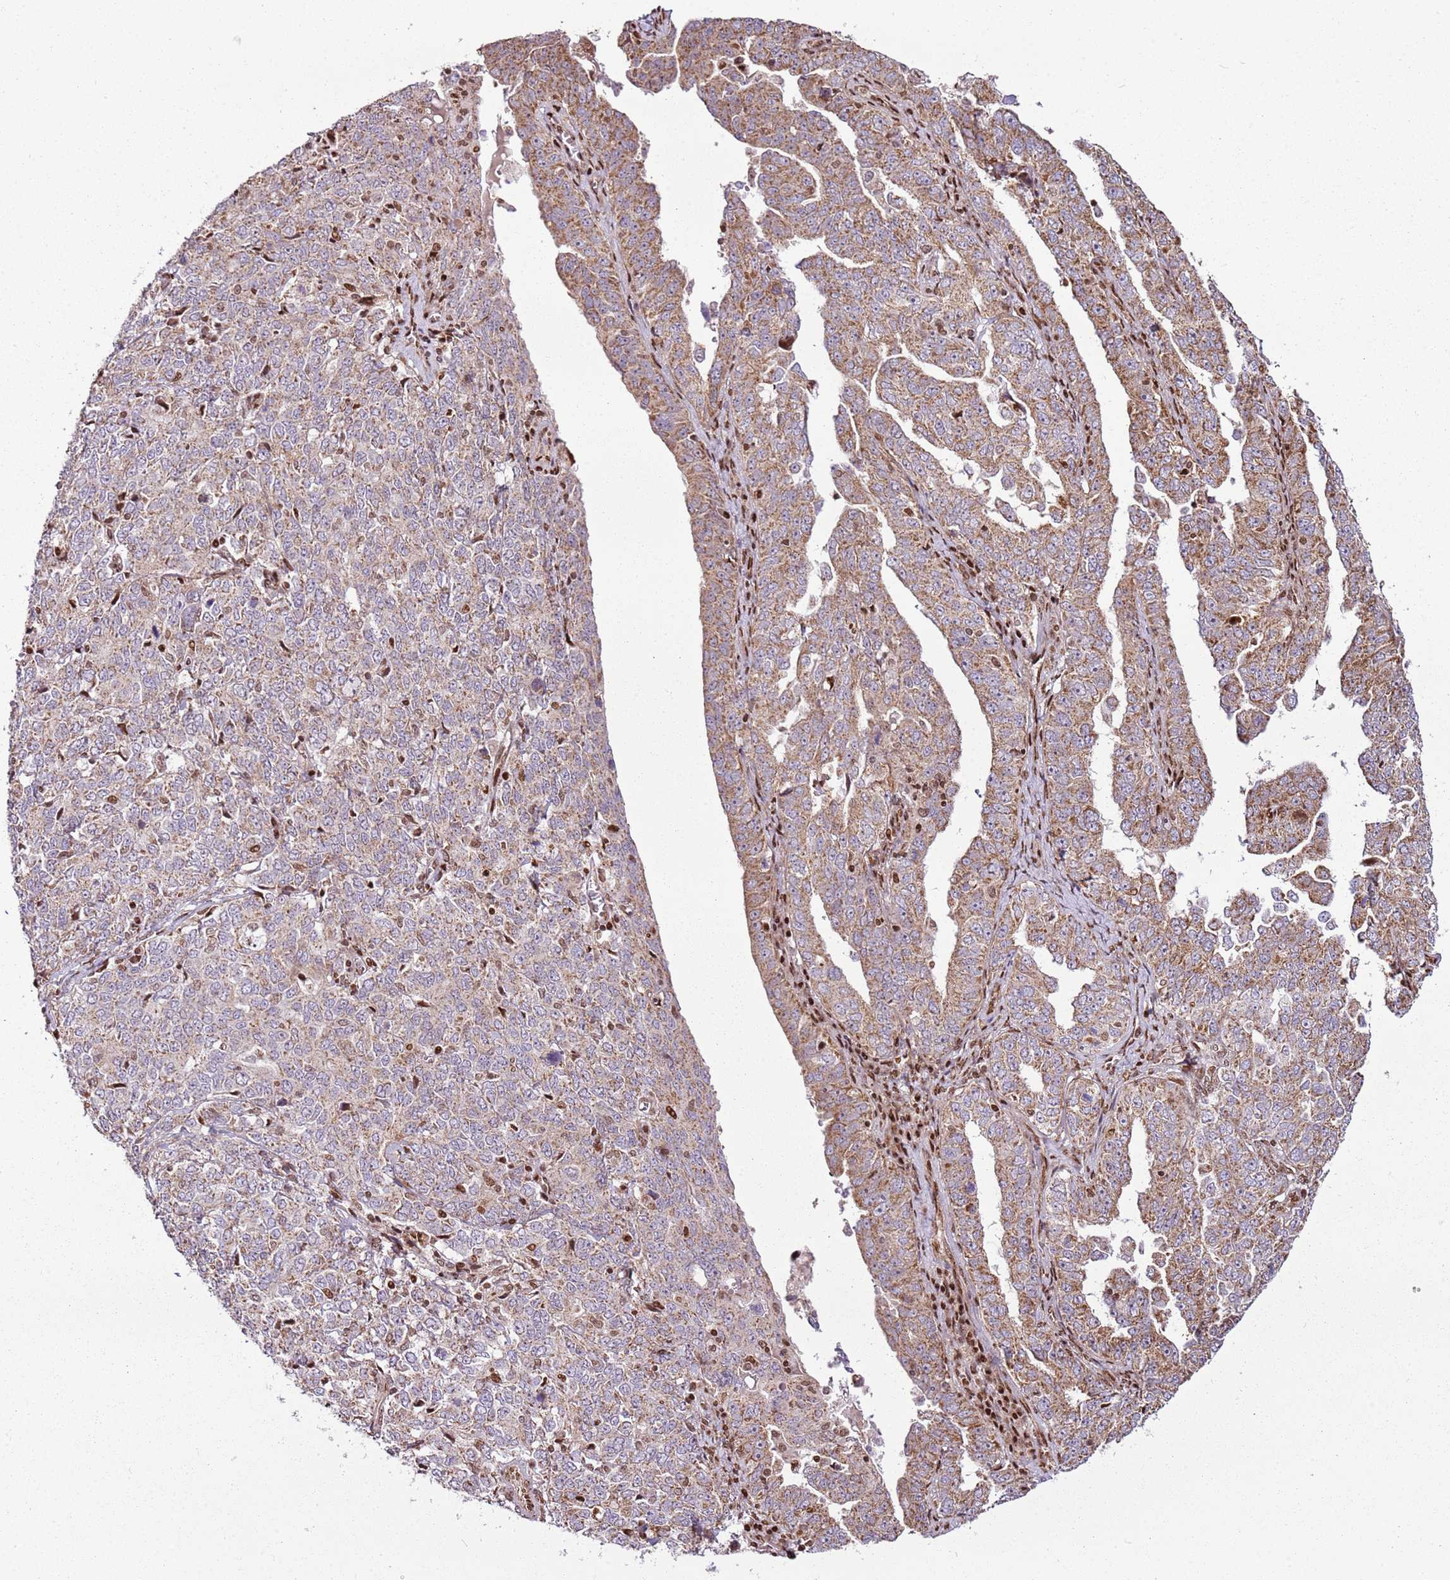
{"staining": {"intensity": "moderate", "quantity": "25%-75%", "location": "cytoplasmic/membranous"}, "tissue": "ovarian cancer", "cell_type": "Tumor cells", "image_type": "cancer", "snomed": [{"axis": "morphology", "description": "Carcinoma, endometroid"}, {"axis": "topography", "description": "Ovary"}], "caption": "A micrograph of human ovarian endometroid carcinoma stained for a protein demonstrates moderate cytoplasmic/membranous brown staining in tumor cells.", "gene": "PCTP", "patient": {"sex": "female", "age": 62}}